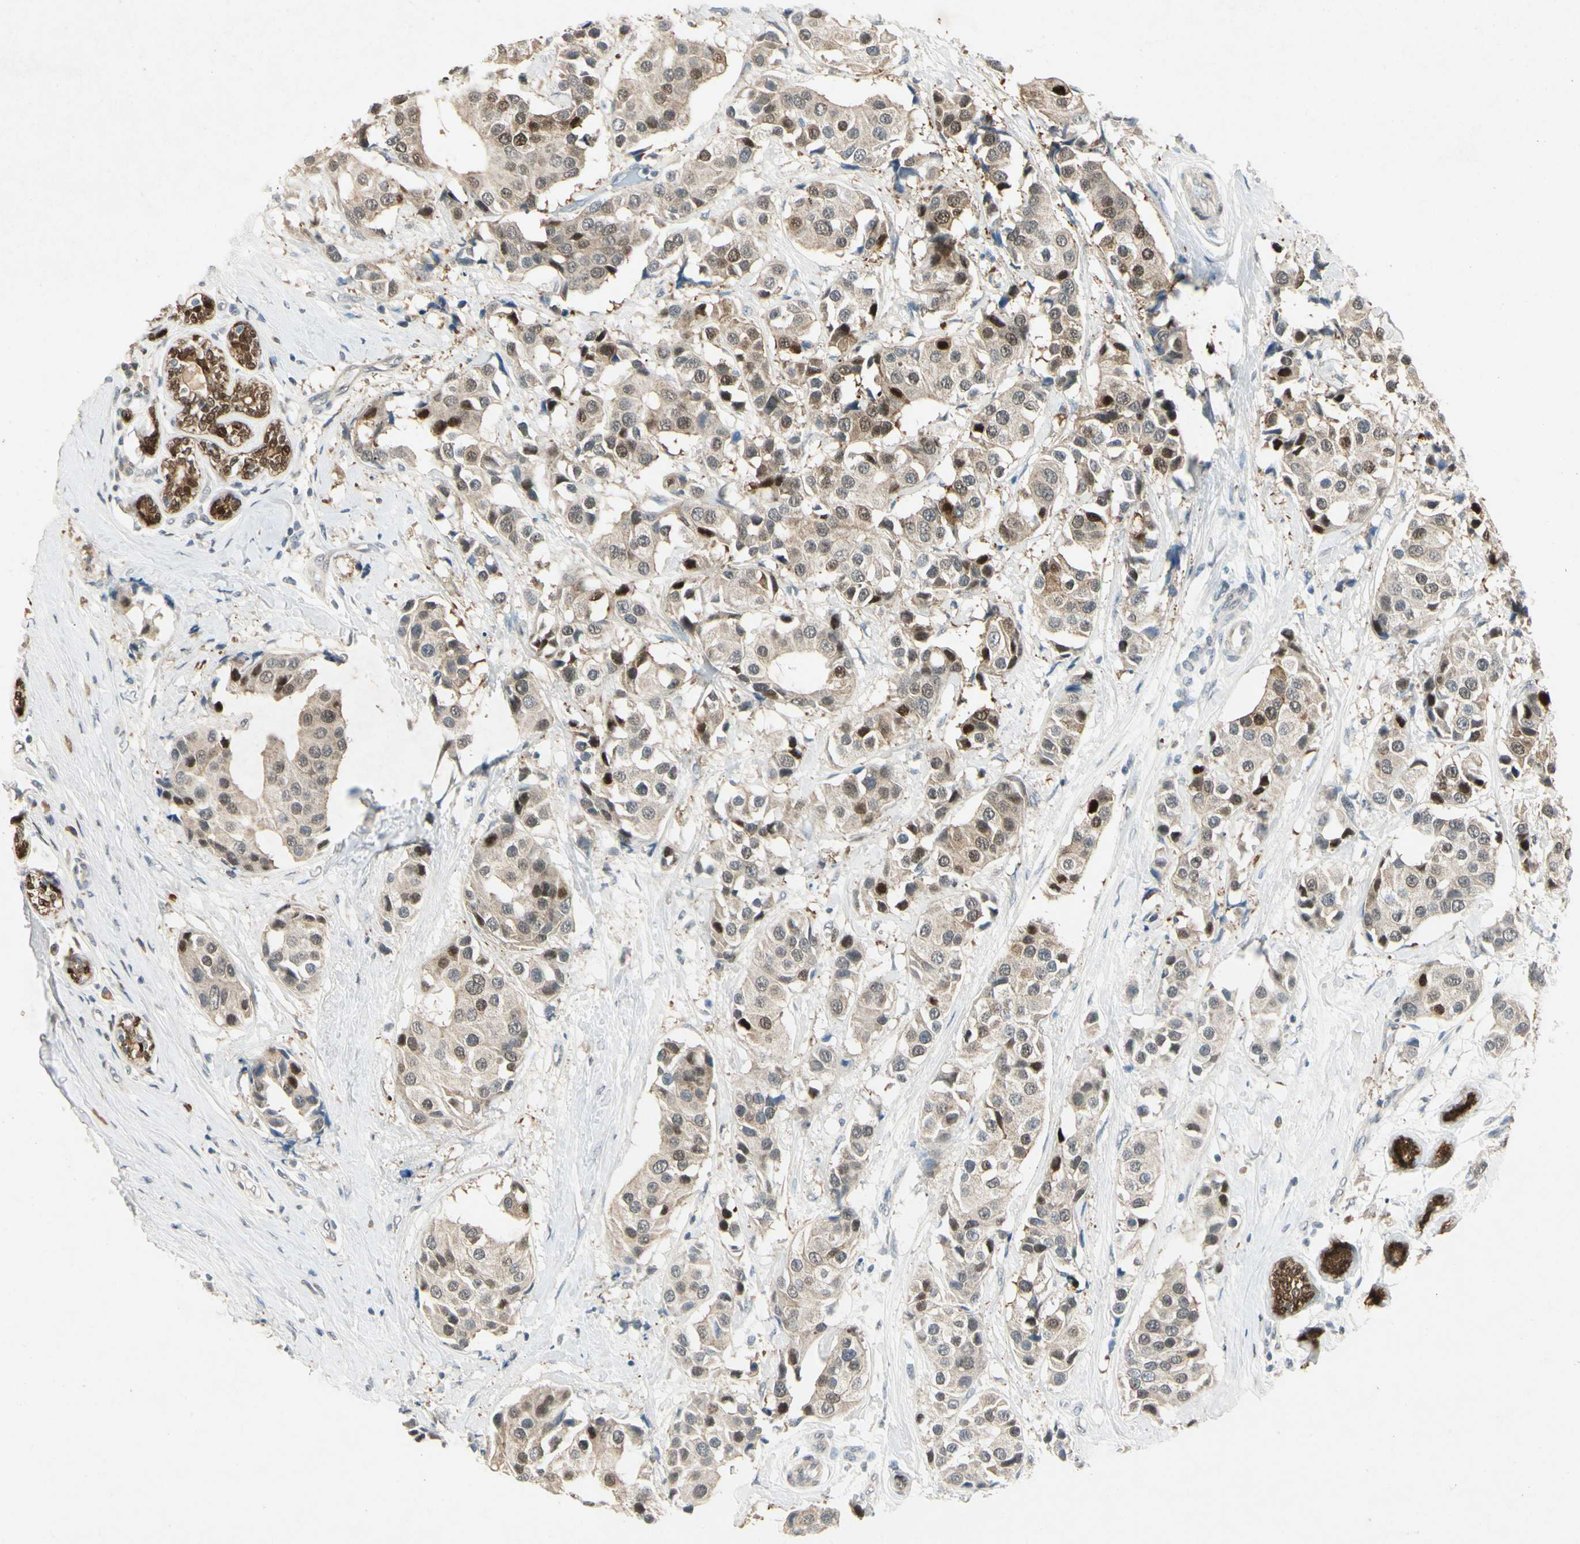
{"staining": {"intensity": "strong", "quantity": "<25%", "location": "nuclear"}, "tissue": "breast cancer", "cell_type": "Tumor cells", "image_type": "cancer", "snomed": [{"axis": "morphology", "description": "Normal tissue, NOS"}, {"axis": "morphology", "description": "Duct carcinoma"}, {"axis": "topography", "description": "Breast"}], "caption": "IHC micrograph of neoplastic tissue: breast cancer (infiltrating ductal carcinoma) stained using IHC displays medium levels of strong protein expression localized specifically in the nuclear of tumor cells, appearing as a nuclear brown color.", "gene": "HSPA1B", "patient": {"sex": "female", "age": 39}}